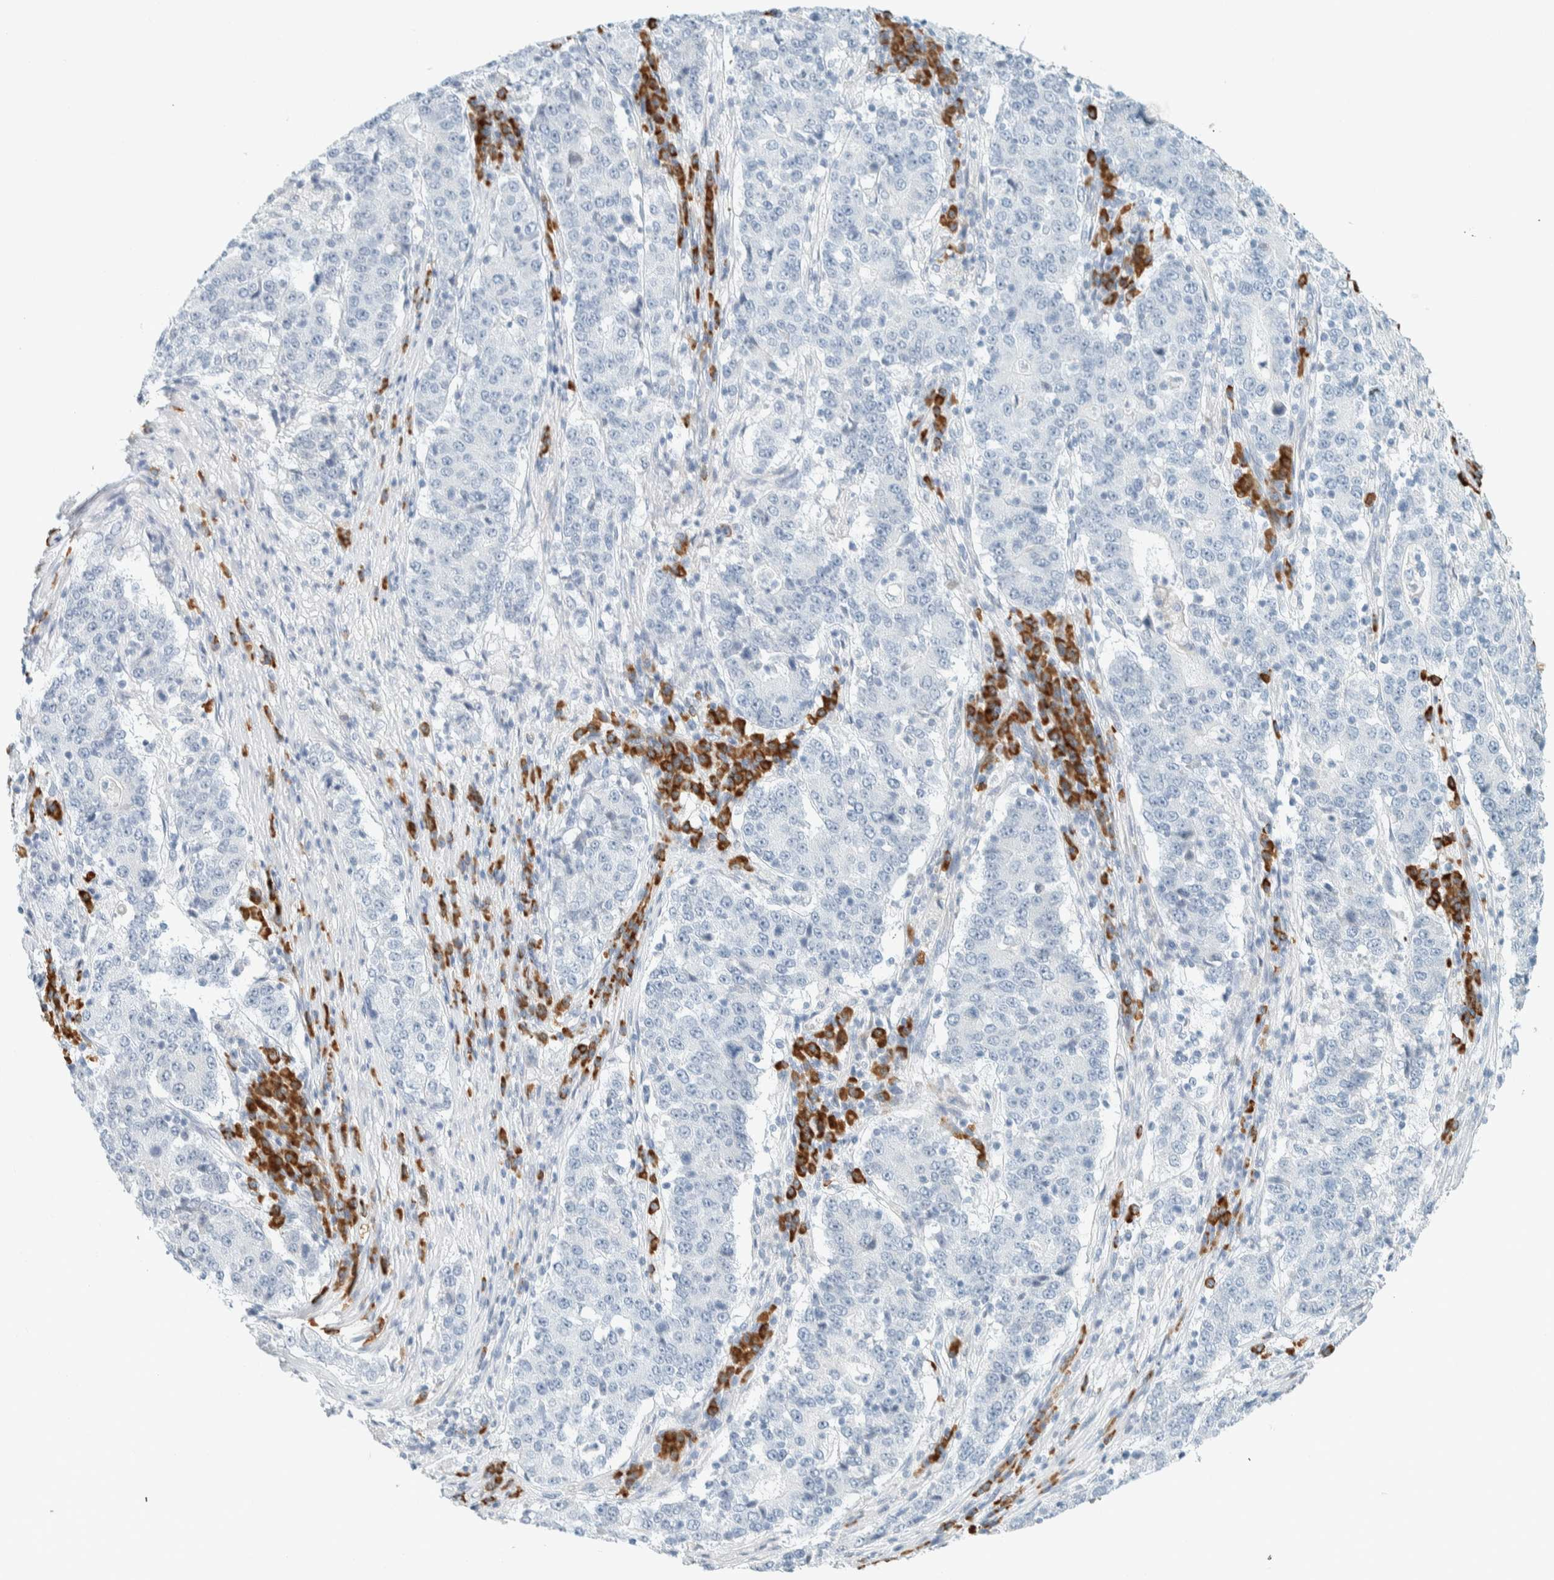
{"staining": {"intensity": "negative", "quantity": "none", "location": "none"}, "tissue": "stomach cancer", "cell_type": "Tumor cells", "image_type": "cancer", "snomed": [{"axis": "morphology", "description": "Adenocarcinoma, NOS"}, {"axis": "topography", "description": "Stomach"}], "caption": "Immunohistochemistry of stomach adenocarcinoma shows no staining in tumor cells. (DAB IHC, high magnification).", "gene": "ARHGAP27", "patient": {"sex": "male", "age": 59}}